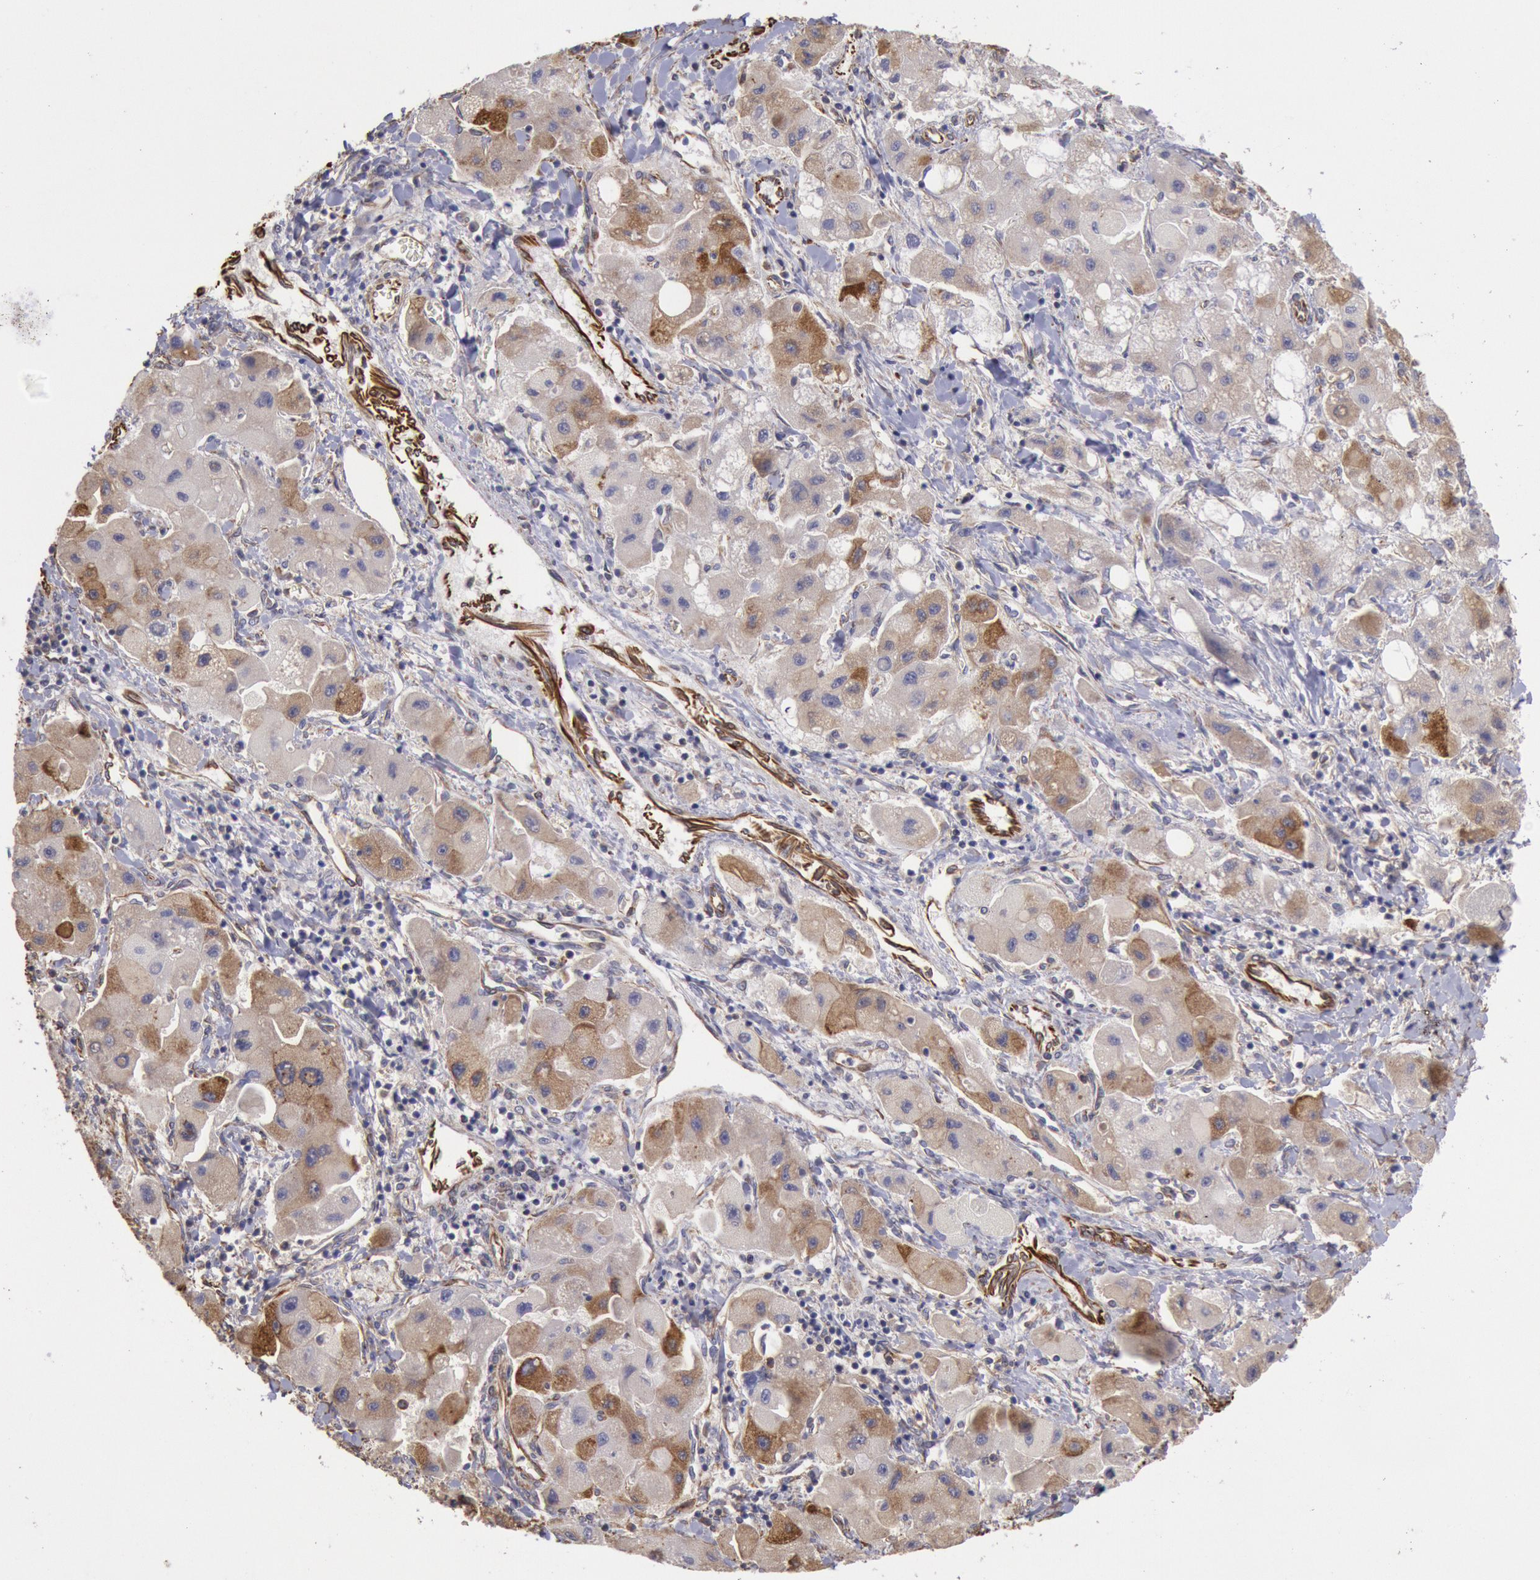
{"staining": {"intensity": "moderate", "quantity": "25%-75%", "location": "cytoplasmic/membranous"}, "tissue": "liver cancer", "cell_type": "Tumor cells", "image_type": "cancer", "snomed": [{"axis": "morphology", "description": "Carcinoma, Hepatocellular, NOS"}, {"axis": "topography", "description": "Liver"}], "caption": "The histopathology image reveals immunohistochemical staining of liver cancer. There is moderate cytoplasmic/membranous positivity is seen in approximately 25%-75% of tumor cells.", "gene": "RNF139", "patient": {"sex": "male", "age": 24}}